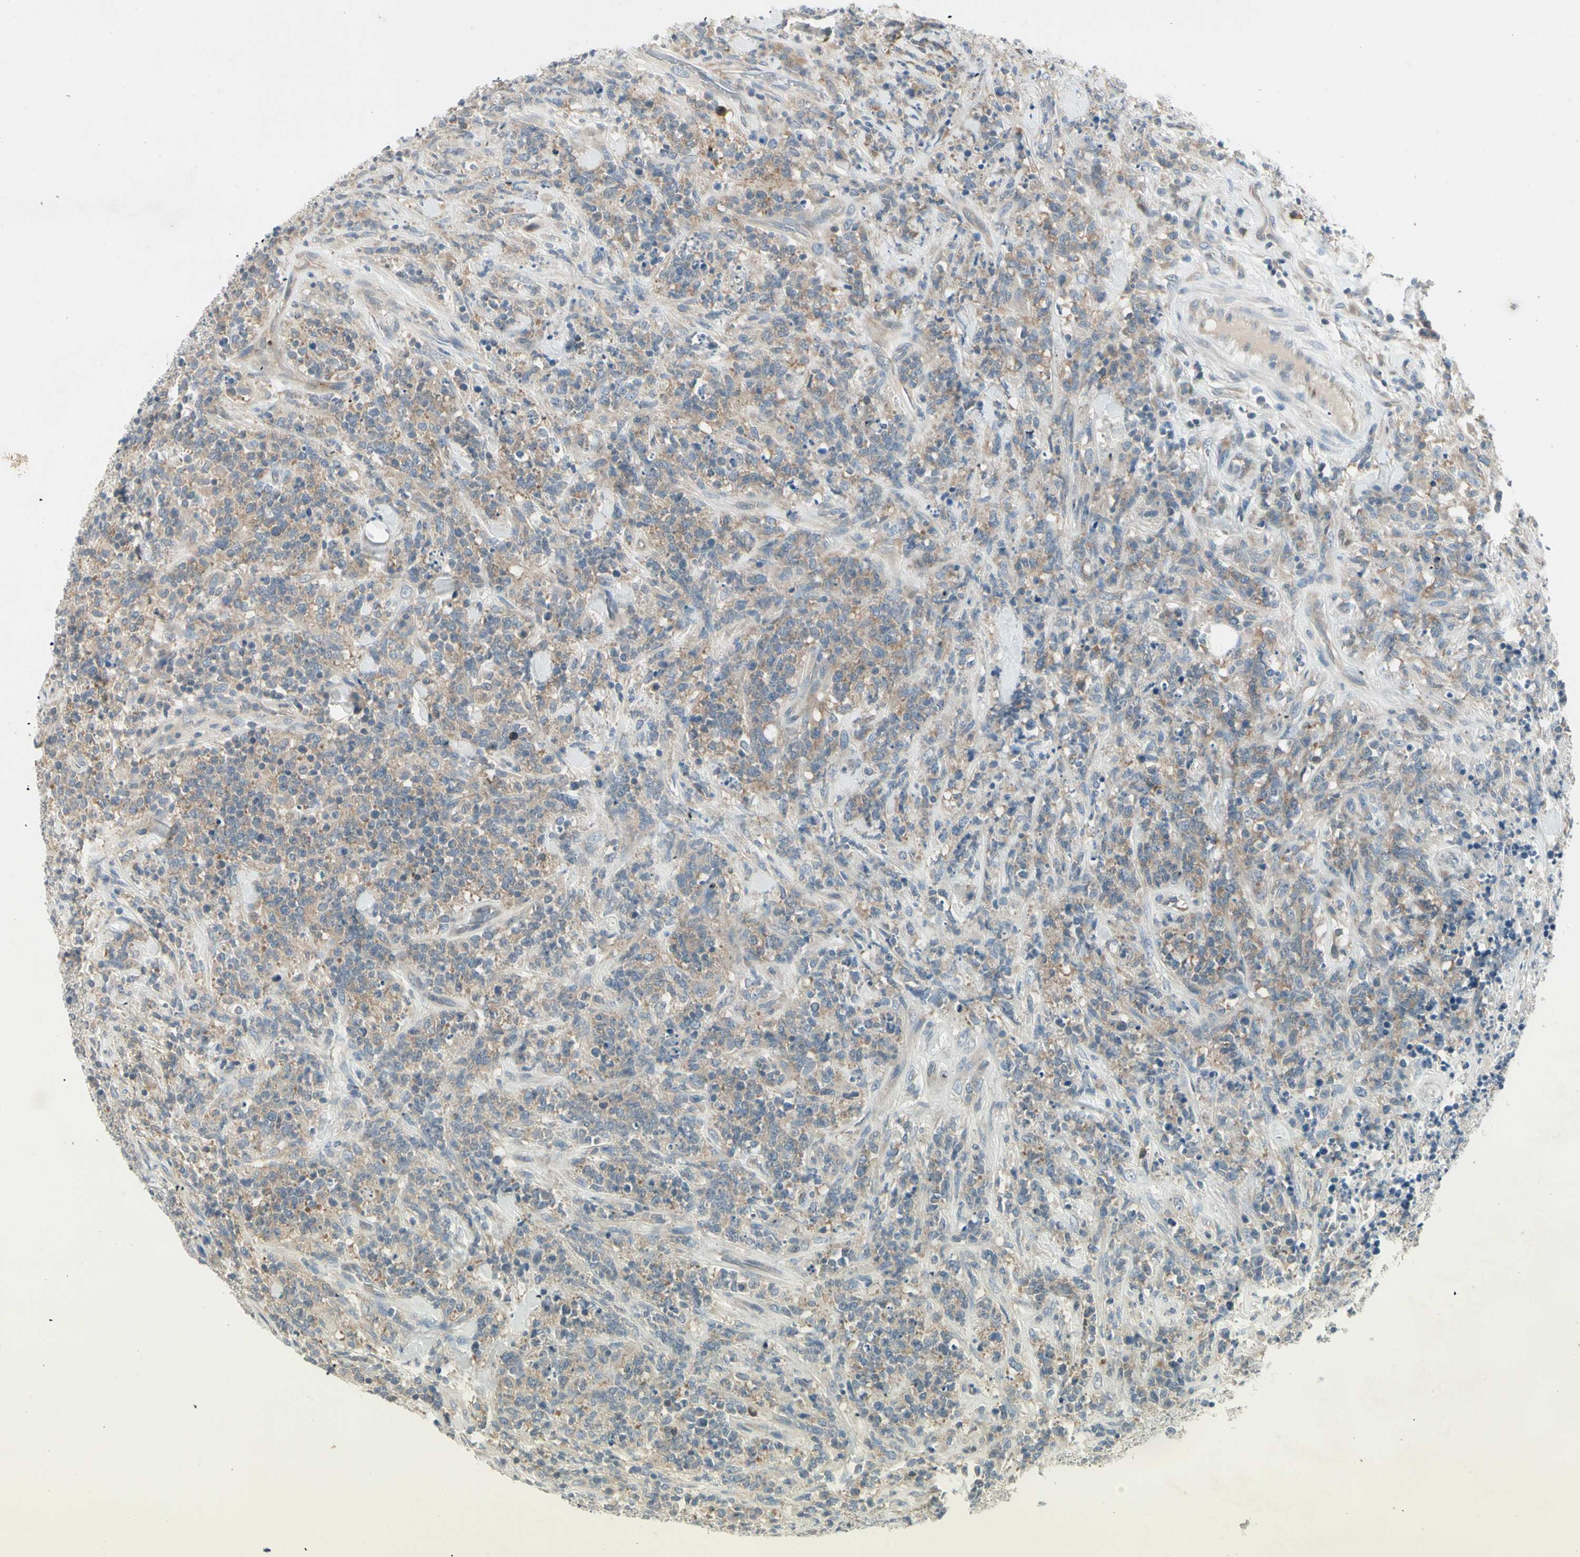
{"staining": {"intensity": "weak", "quantity": "25%-75%", "location": "cytoplasmic/membranous"}, "tissue": "lymphoma", "cell_type": "Tumor cells", "image_type": "cancer", "snomed": [{"axis": "morphology", "description": "Malignant lymphoma, non-Hodgkin's type, High grade"}, {"axis": "topography", "description": "Soft tissue"}], "caption": "DAB (3,3'-diaminobenzidine) immunohistochemical staining of lymphoma displays weak cytoplasmic/membranous protein staining in approximately 25%-75% of tumor cells. (Brightfield microscopy of DAB IHC at high magnification).", "gene": "IL1R1", "patient": {"sex": "male", "age": 18}}